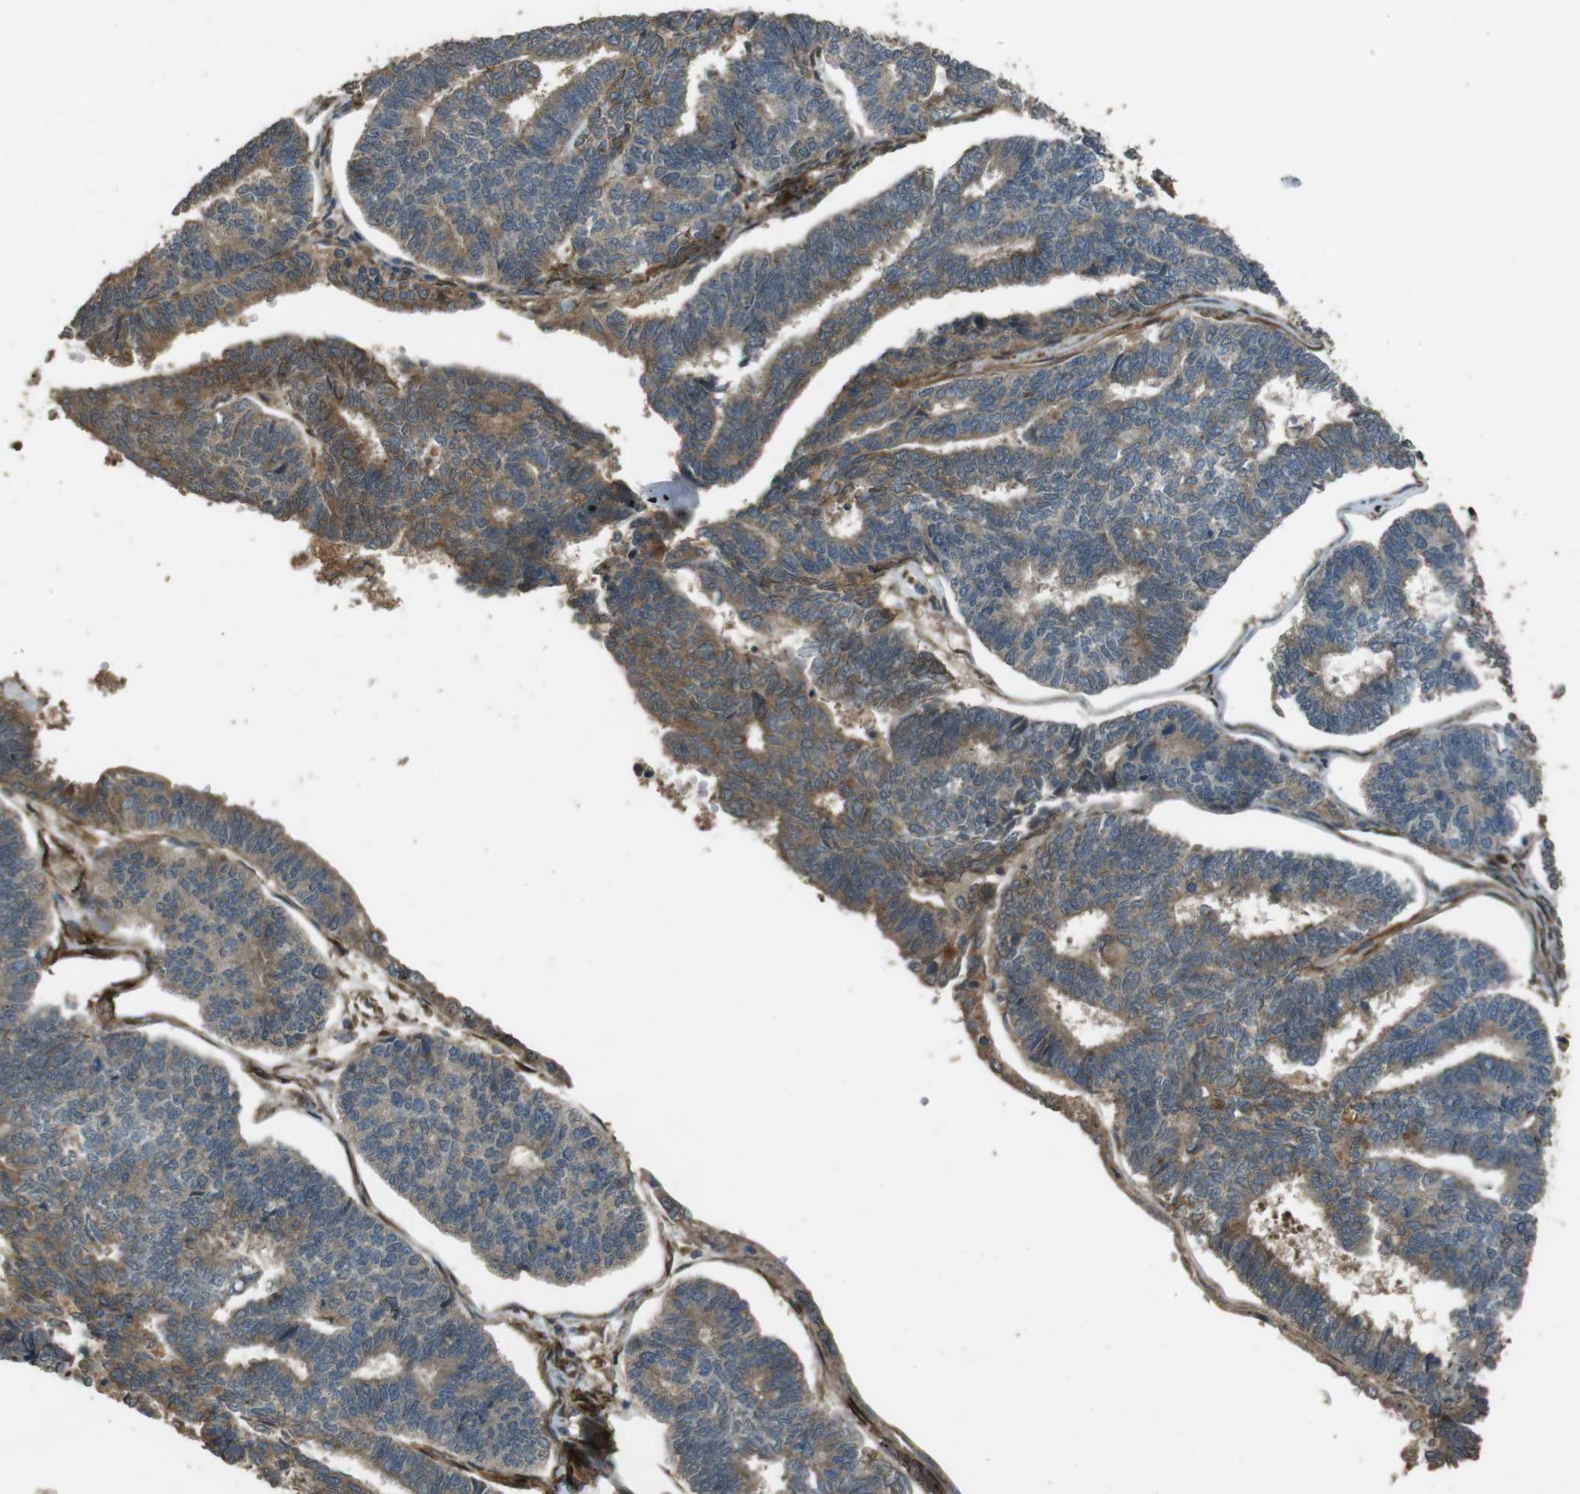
{"staining": {"intensity": "moderate", "quantity": ">75%", "location": "cytoplasmic/membranous"}, "tissue": "endometrial cancer", "cell_type": "Tumor cells", "image_type": "cancer", "snomed": [{"axis": "morphology", "description": "Adenocarcinoma, NOS"}, {"axis": "topography", "description": "Endometrium"}], "caption": "IHC staining of endometrial cancer, which displays medium levels of moderate cytoplasmic/membranous expression in about >75% of tumor cells indicating moderate cytoplasmic/membranous protein positivity. The staining was performed using DAB (brown) for protein detection and nuclei were counterstained in hematoxylin (blue).", "gene": "MSRB3", "patient": {"sex": "female", "age": 70}}